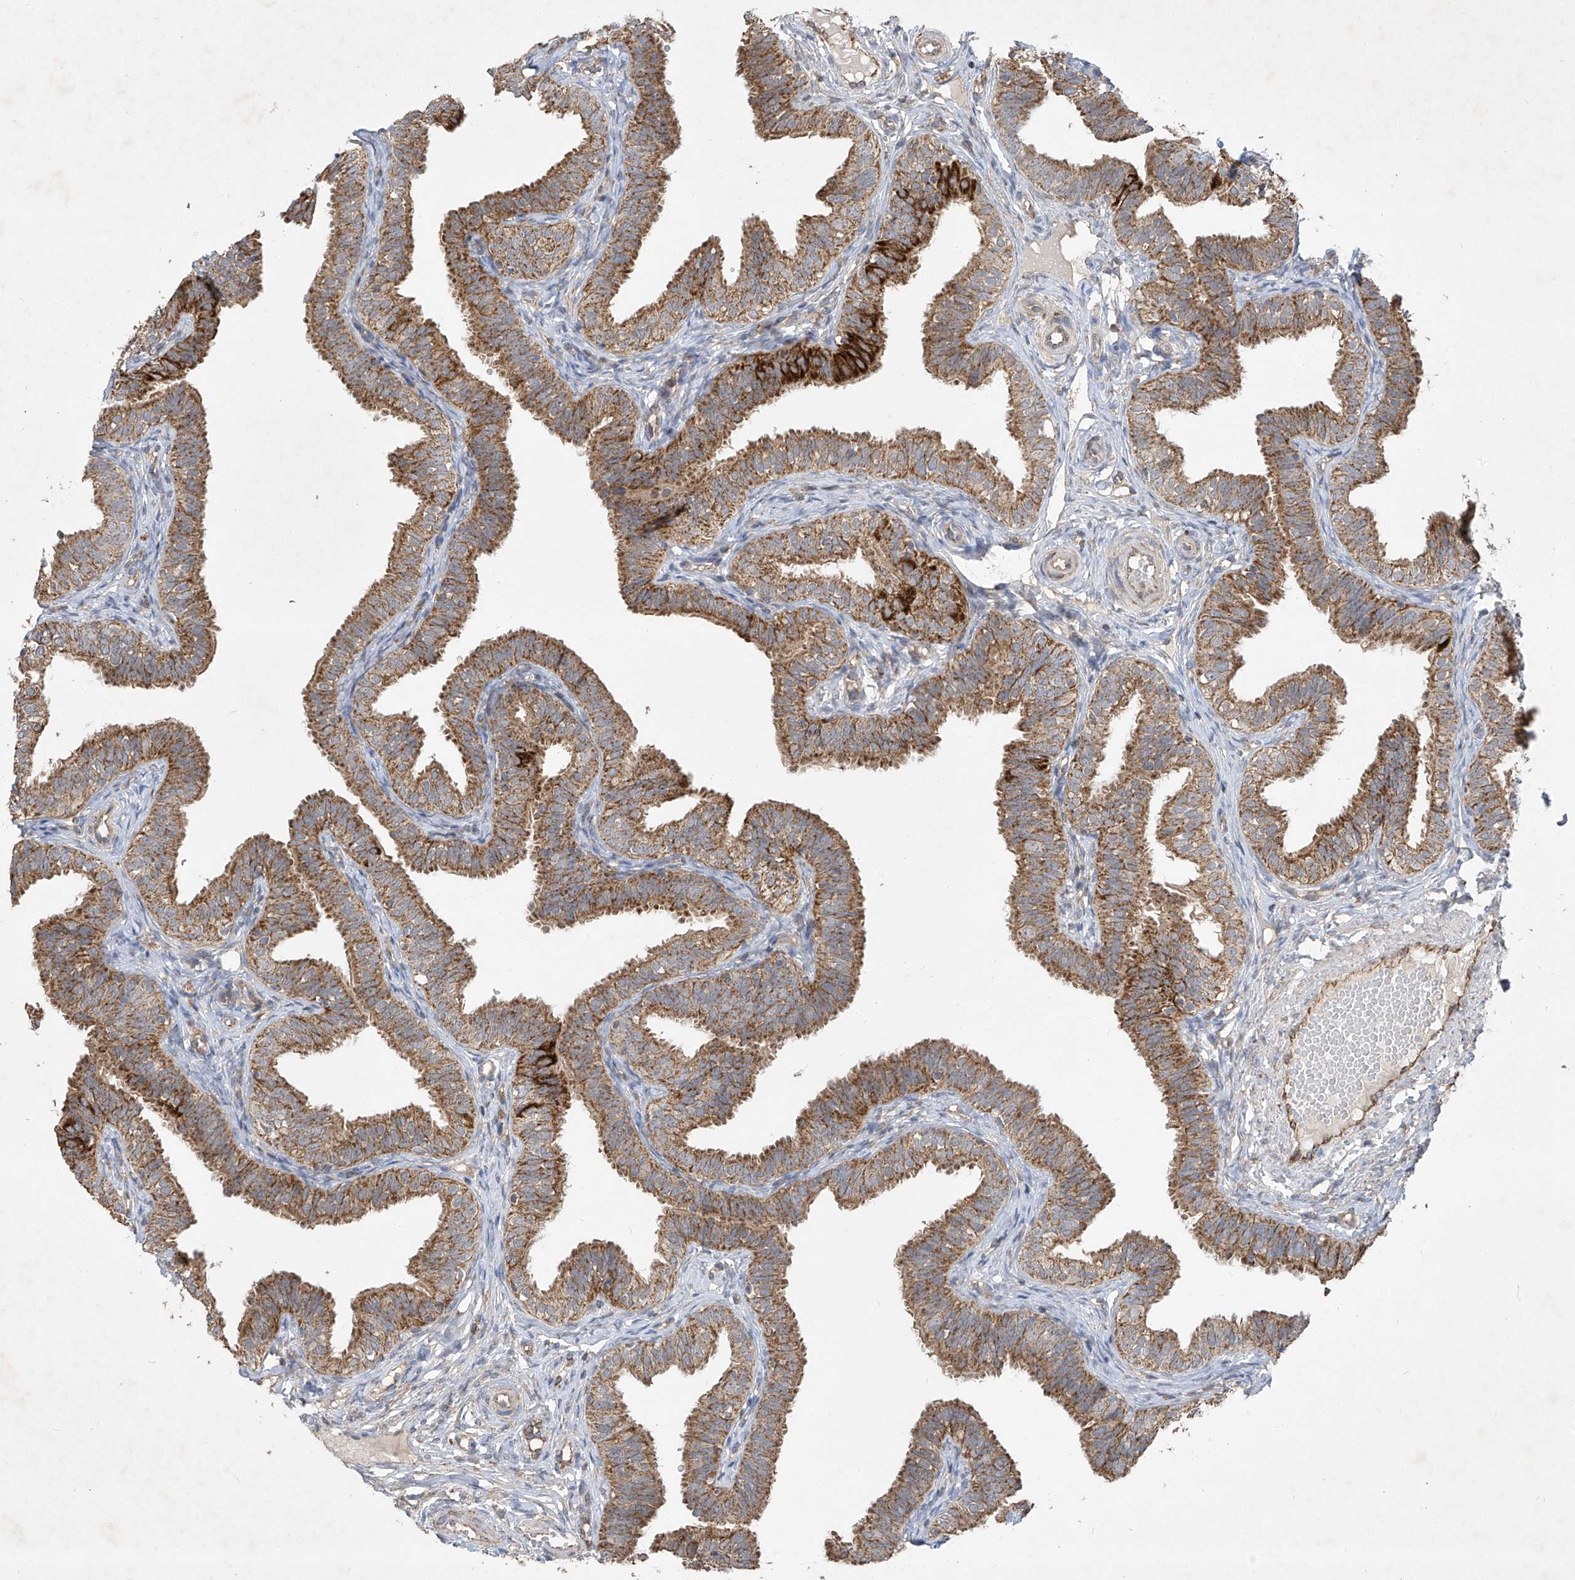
{"staining": {"intensity": "moderate", "quantity": ">75%", "location": "cytoplasmic/membranous"}, "tissue": "fallopian tube", "cell_type": "Glandular cells", "image_type": "normal", "snomed": [{"axis": "morphology", "description": "Normal tissue, NOS"}, {"axis": "topography", "description": "Fallopian tube"}], "caption": "Protein expression analysis of normal fallopian tube reveals moderate cytoplasmic/membranous positivity in approximately >75% of glandular cells. The protein of interest is shown in brown color, while the nuclei are stained blue.", "gene": "UQCC1", "patient": {"sex": "female", "age": 35}}